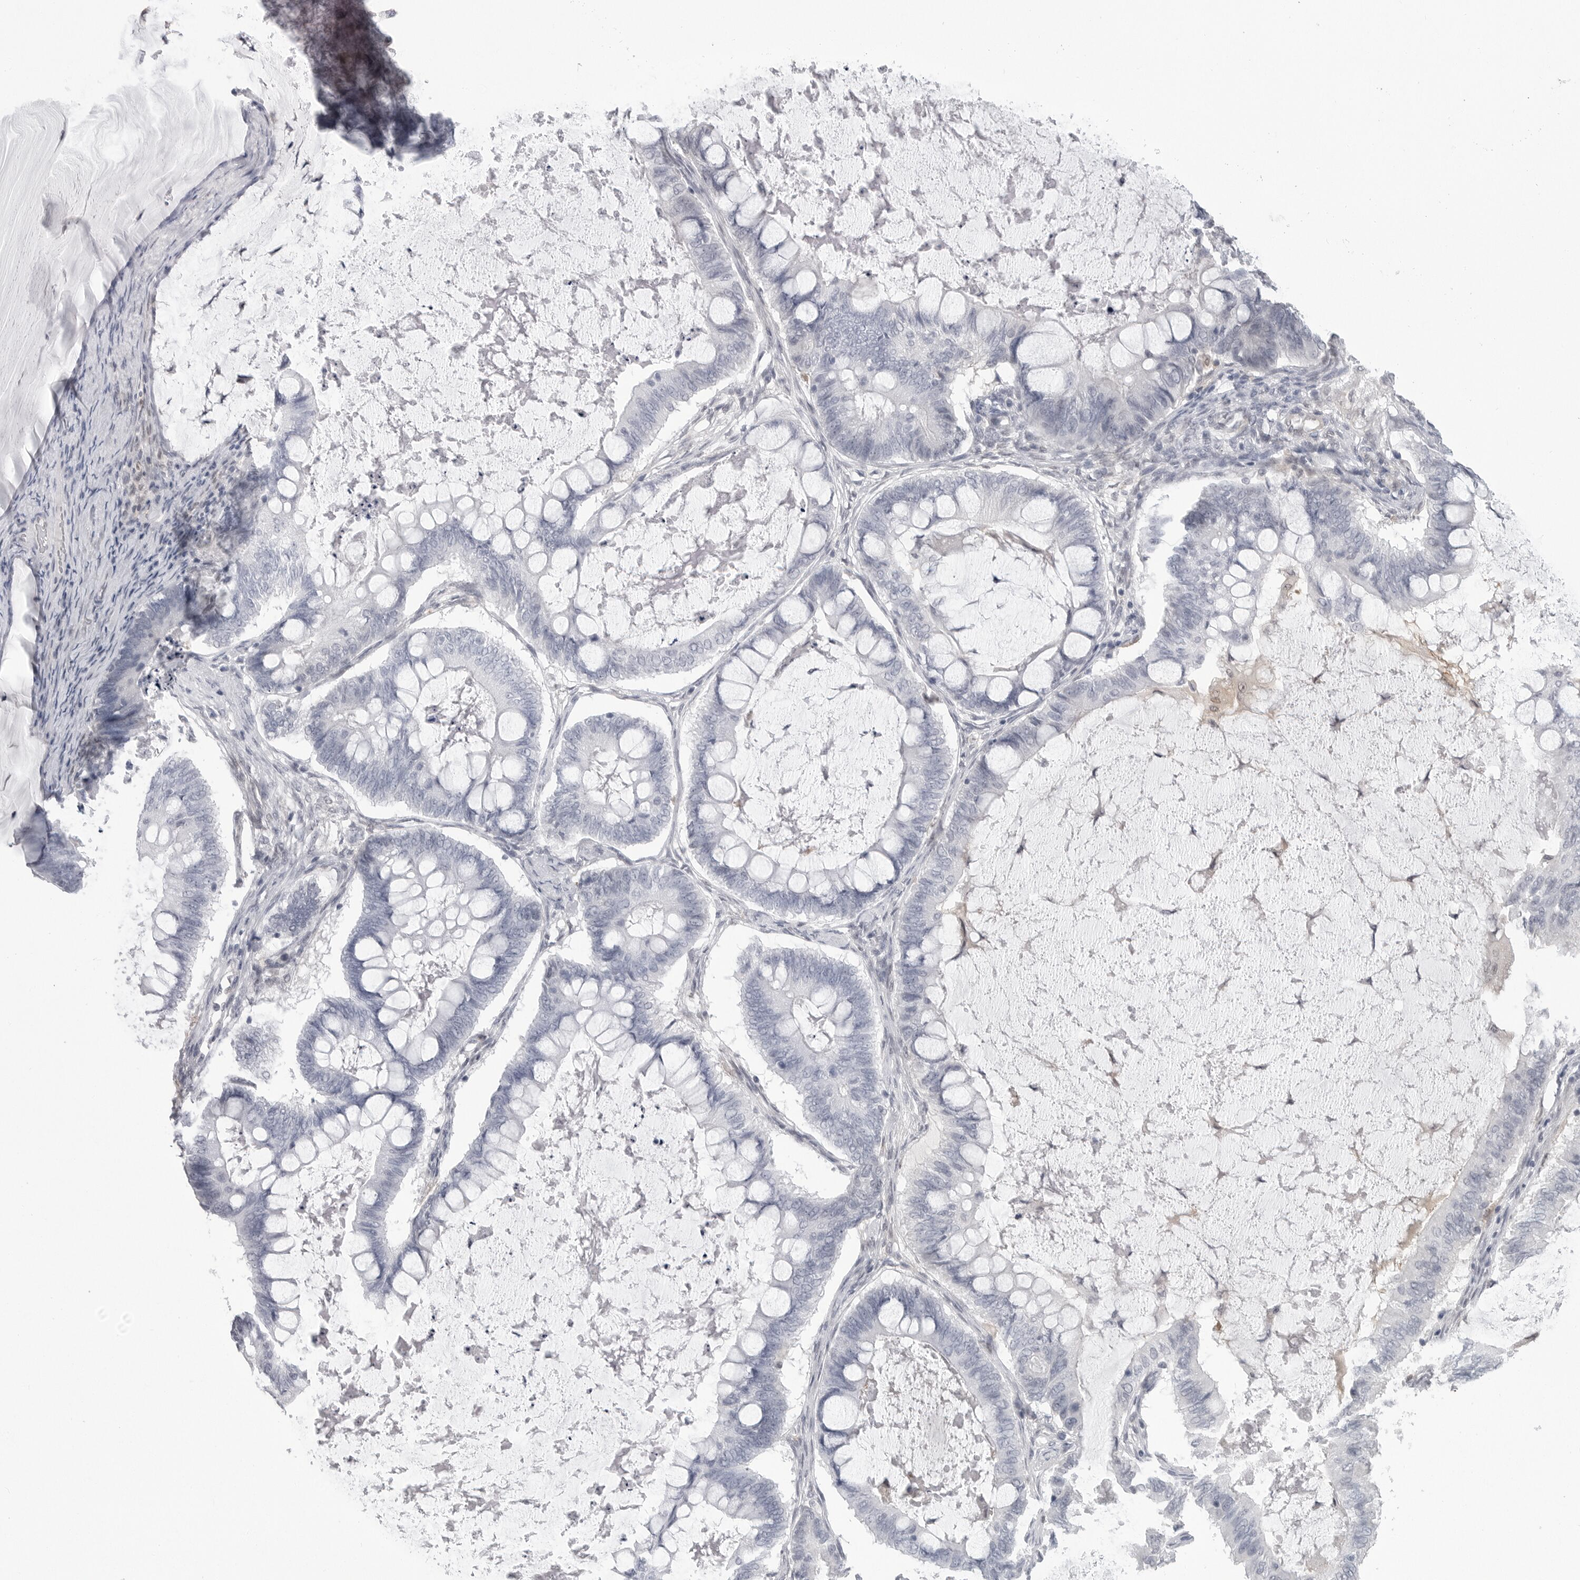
{"staining": {"intensity": "negative", "quantity": "none", "location": "none"}, "tissue": "ovarian cancer", "cell_type": "Tumor cells", "image_type": "cancer", "snomed": [{"axis": "morphology", "description": "Cystadenocarcinoma, mucinous, NOS"}, {"axis": "topography", "description": "Ovary"}], "caption": "IHC histopathology image of neoplastic tissue: mucinous cystadenocarcinoma (ovarian) stained with DAB demonstrates no significant protein positivity in tumor cells.", "gene": "PNPO", "patient": {"sex": "female", "age": 61}}